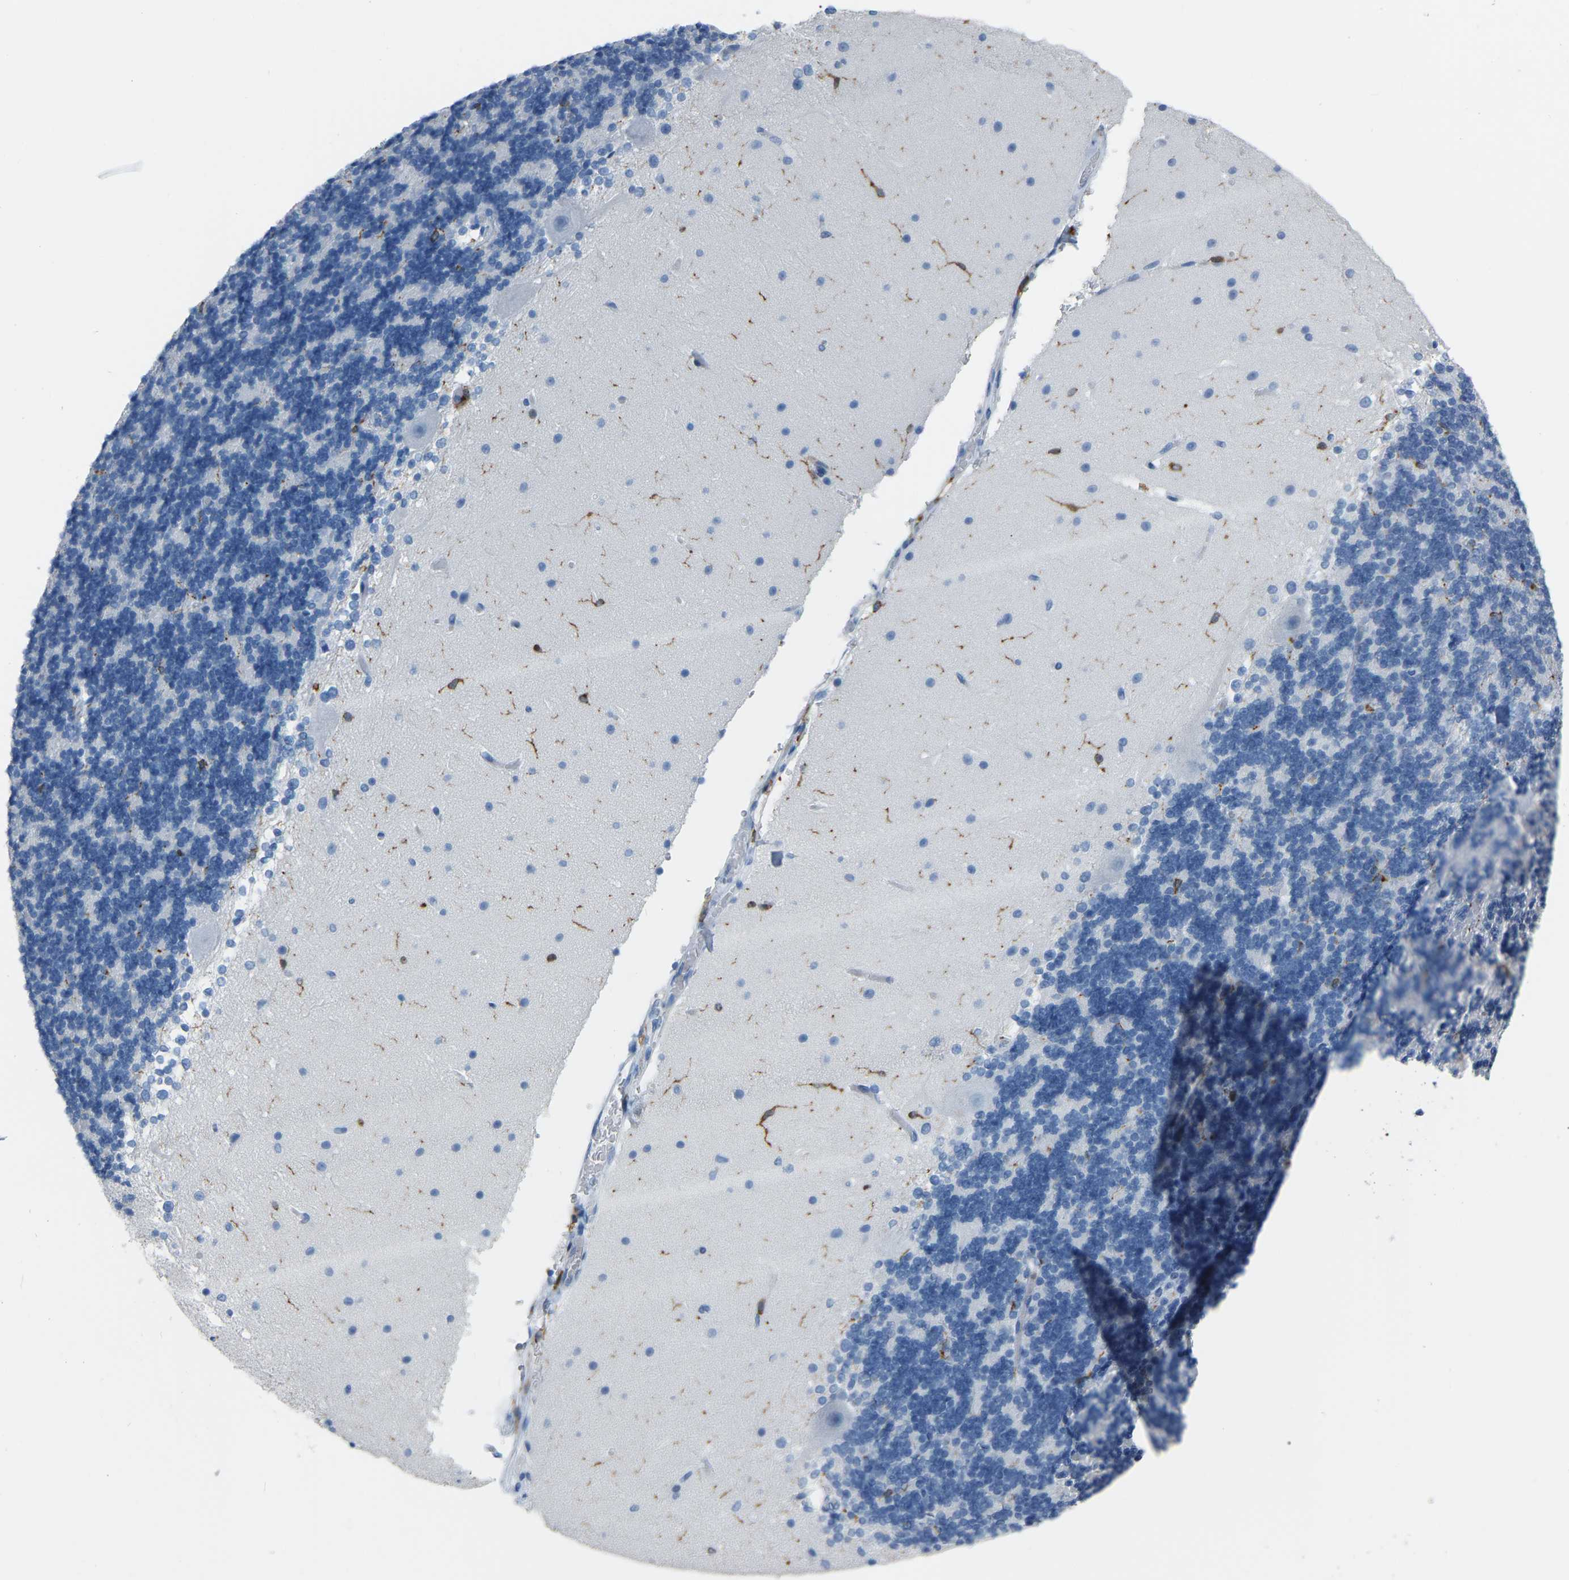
{"staining": {"intensity": "negative", "quantity": "none", "location": "none"}, "tissue": "cerebellum", "cell_type": "Cells in granular layer", "image_type": "normal", "snomed": [{"axis": "morphology", "description": "Normal tissue, NOS"}, {"axis": "topography", "description": "Cerebellum"}], "caption": "This image is of benign cerebellum stained with immunohistochemistry to label a protein in brown with the nuclei are counter-stained blue. There is no staining in cells in granular layer. (Stains: DAB (3,3'-diaminobenzidine) IHC with hematoxylin counter stain, Microscopy: brightfield microscopy at high magnification).", "gene": "ARHGAP45", "patient": {"sex": "female", "age": 19}}